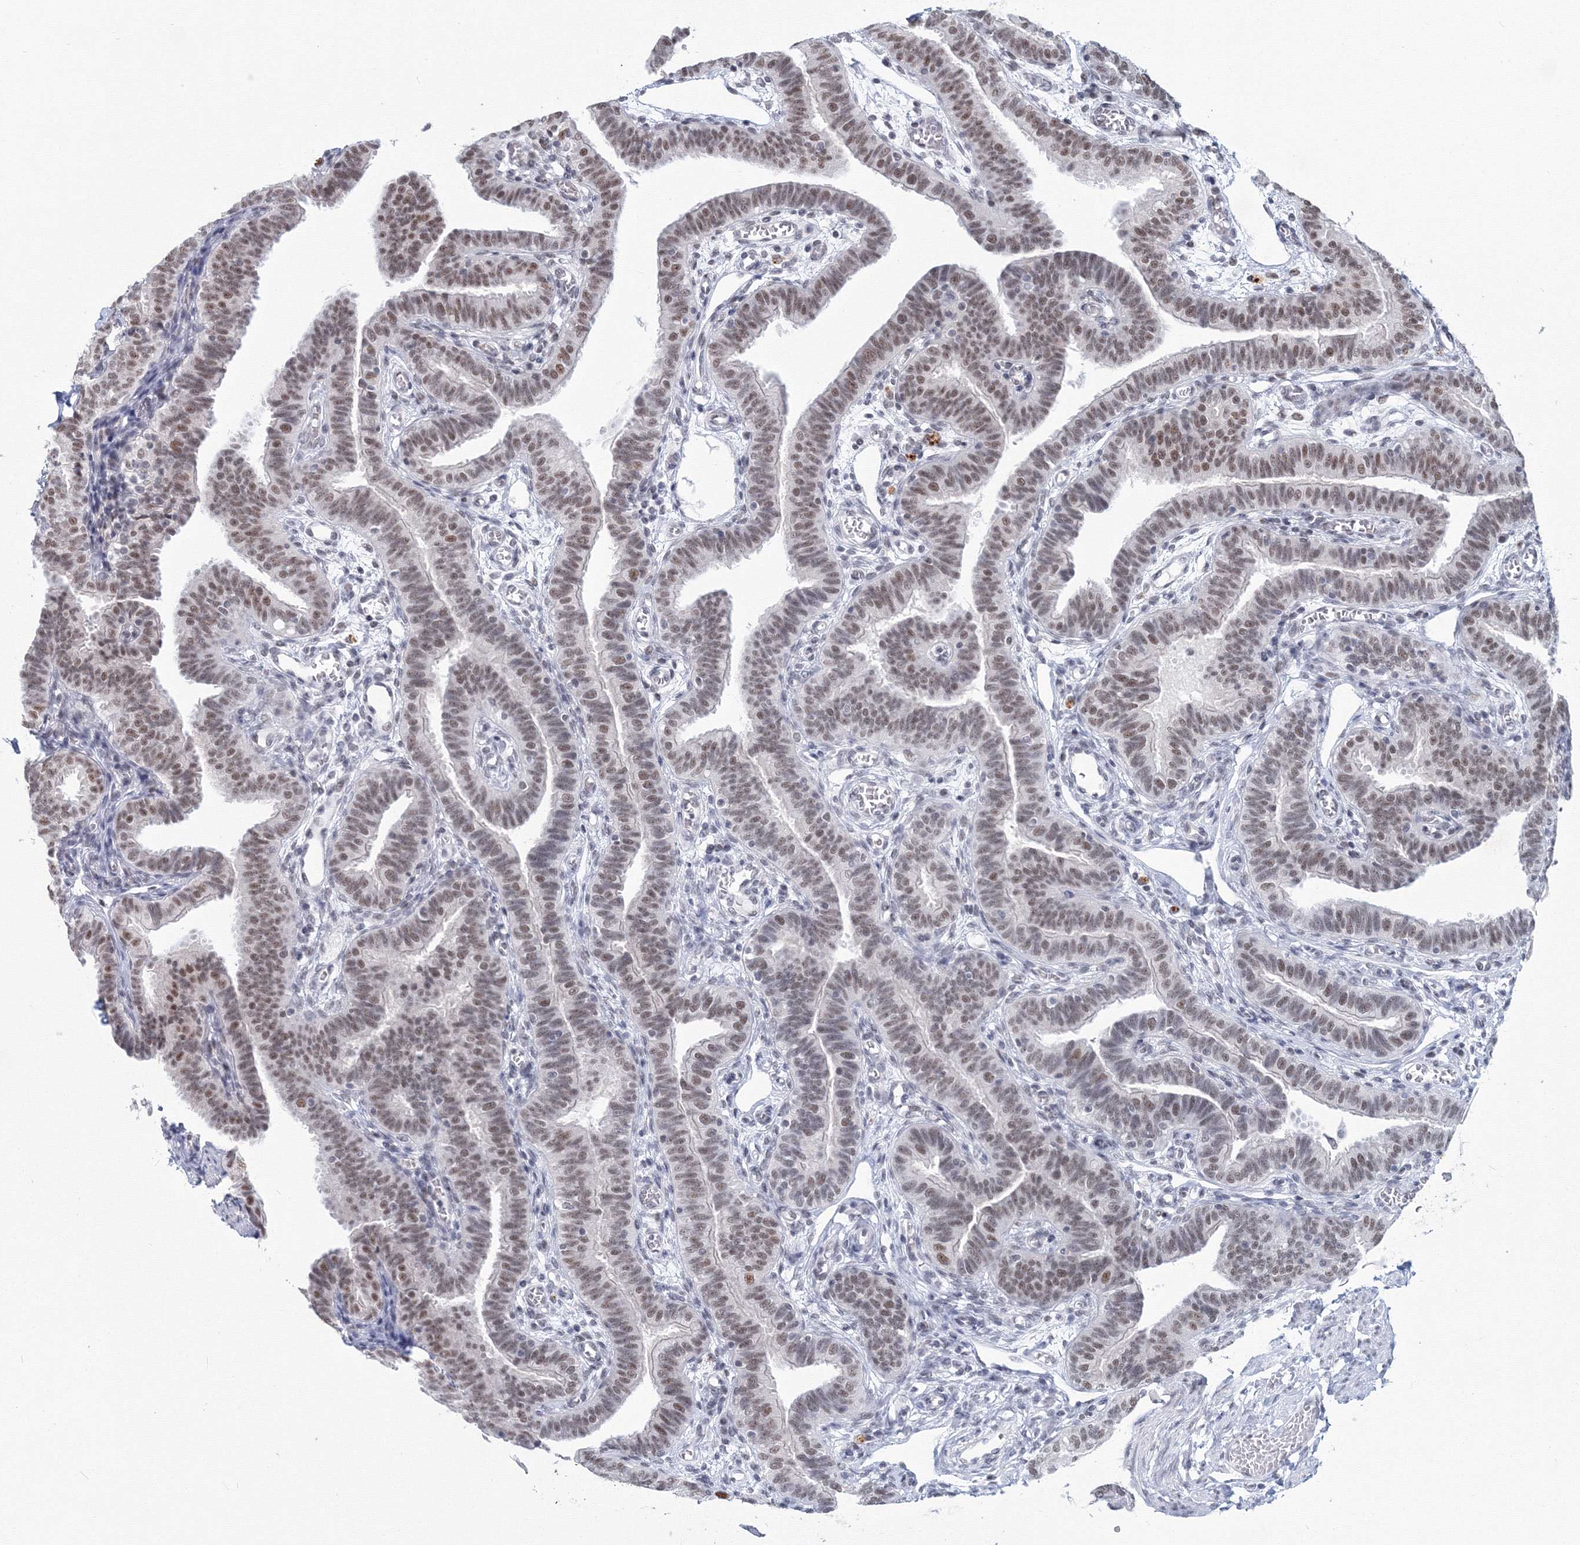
{"staining": {"intensity": "moderate", "quantity": ">75%", "location": "nuclear"}, "tissue": "fallopian tube", "cell_type": "Glandular cells", "image_type": "normal", "snomed": [{"axis": "morphology", "description": "Normal tissue, NOS"}, {"axis": "topography", "description": "Fallopian tube"}], "caption": "Immunohistochemistry (DAB (3,3'-diaminobenzidine)) staining of normal human fallopian tube shows moderate nuclear protein staining in approximately >75% of glandular cells. The staining was performed using DAB to visualize the protein expression in brown, while the nuclei were stained in blue with hematoxylin (Magnification: 20x).", "gene": "SF3B6", "patient": {"sex": "female", "age": 39}}